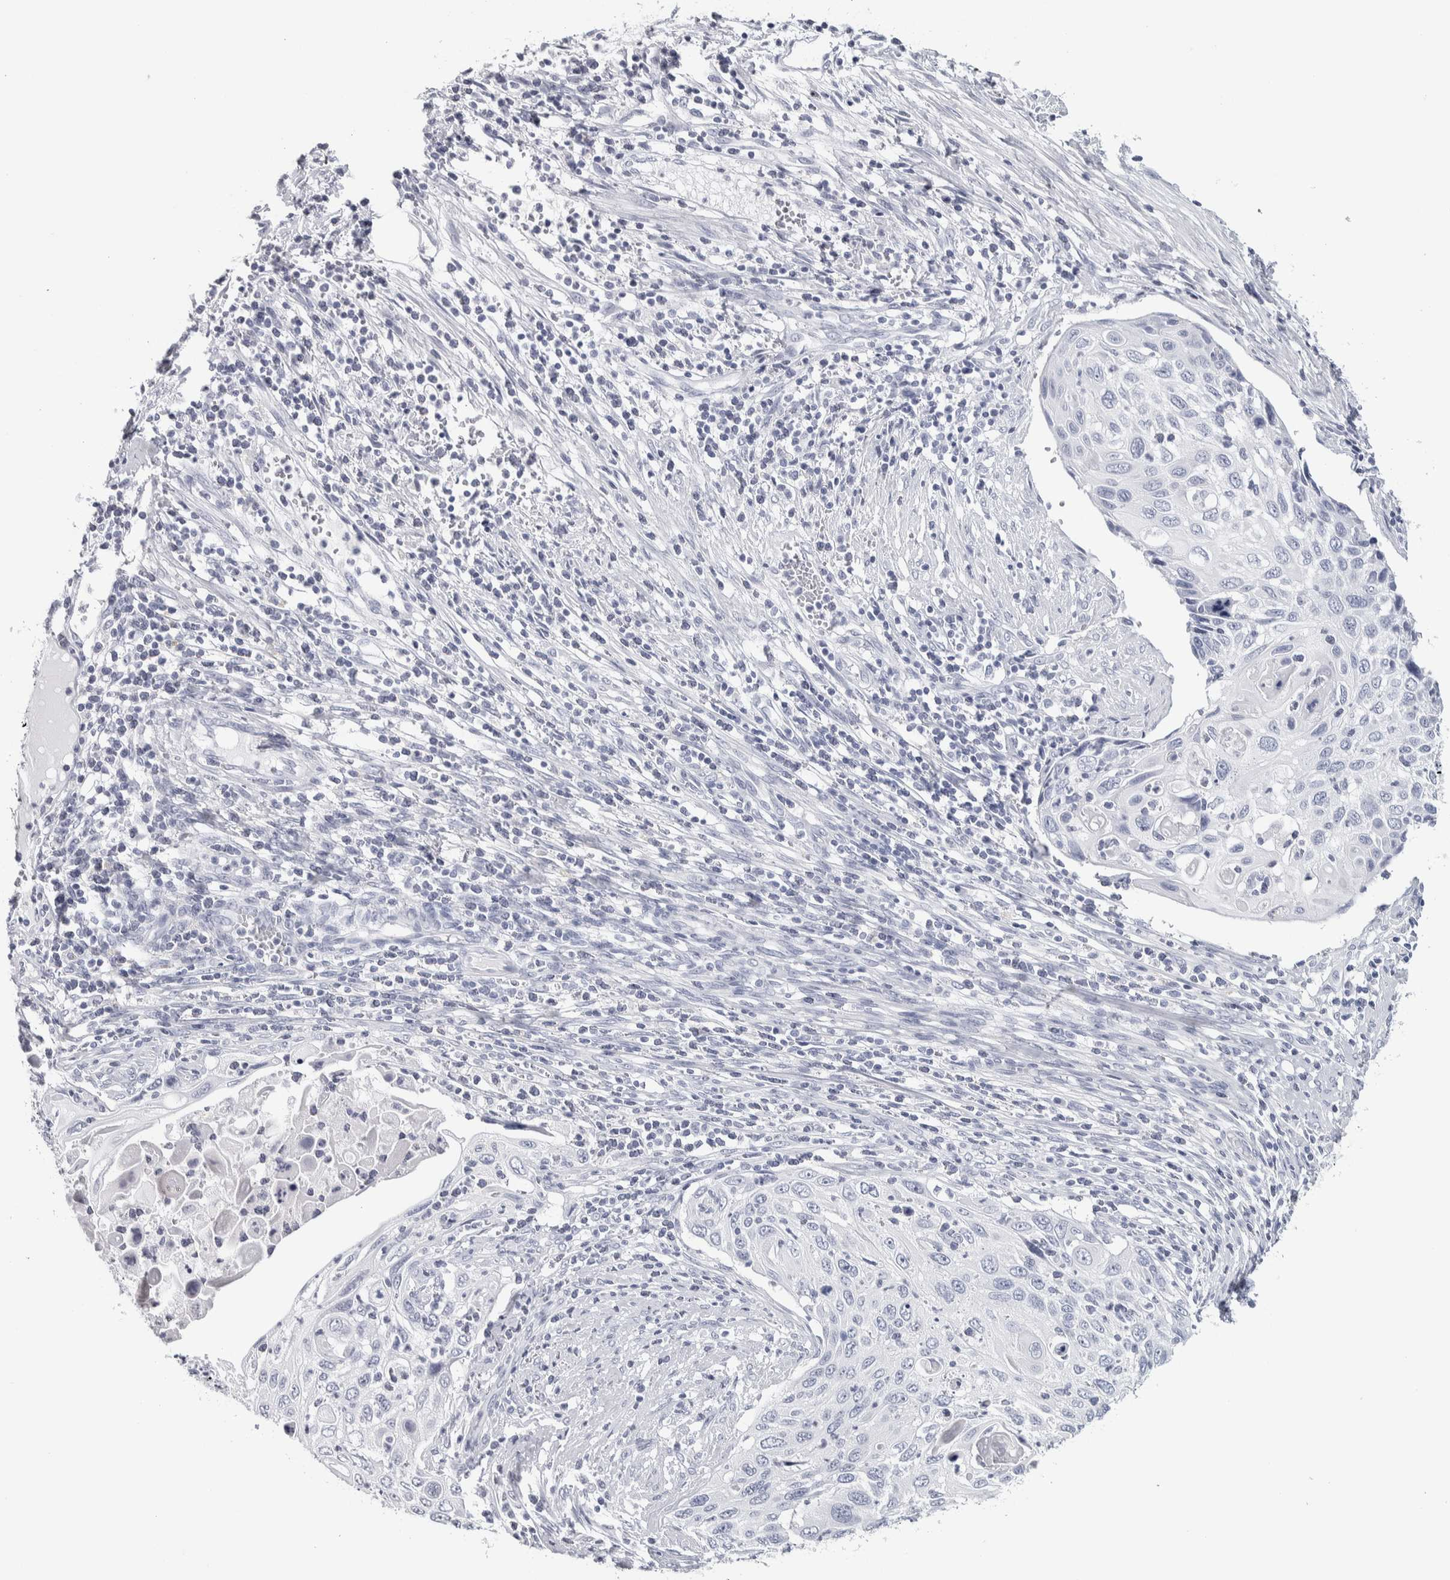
{"staining": {"intensity": "negative", "quantity": "none", "location": "none"}, "tissue": "cervical cancer", "cell_type": "Tumor cells", "image_type": "cancer", "snomed": [{"axis": "morphology", "description": "Squamous cell carcinoma, NOS"}, {"axis": "topography", "description": "Cervix"}], "caption": "Squamous cell carcinoma (cervical) was stained to show a protein in brown. There is no significant positivity in tumor cells.", "gene": "NECAB1", "patient": {"sex": "female", "age": 70}}